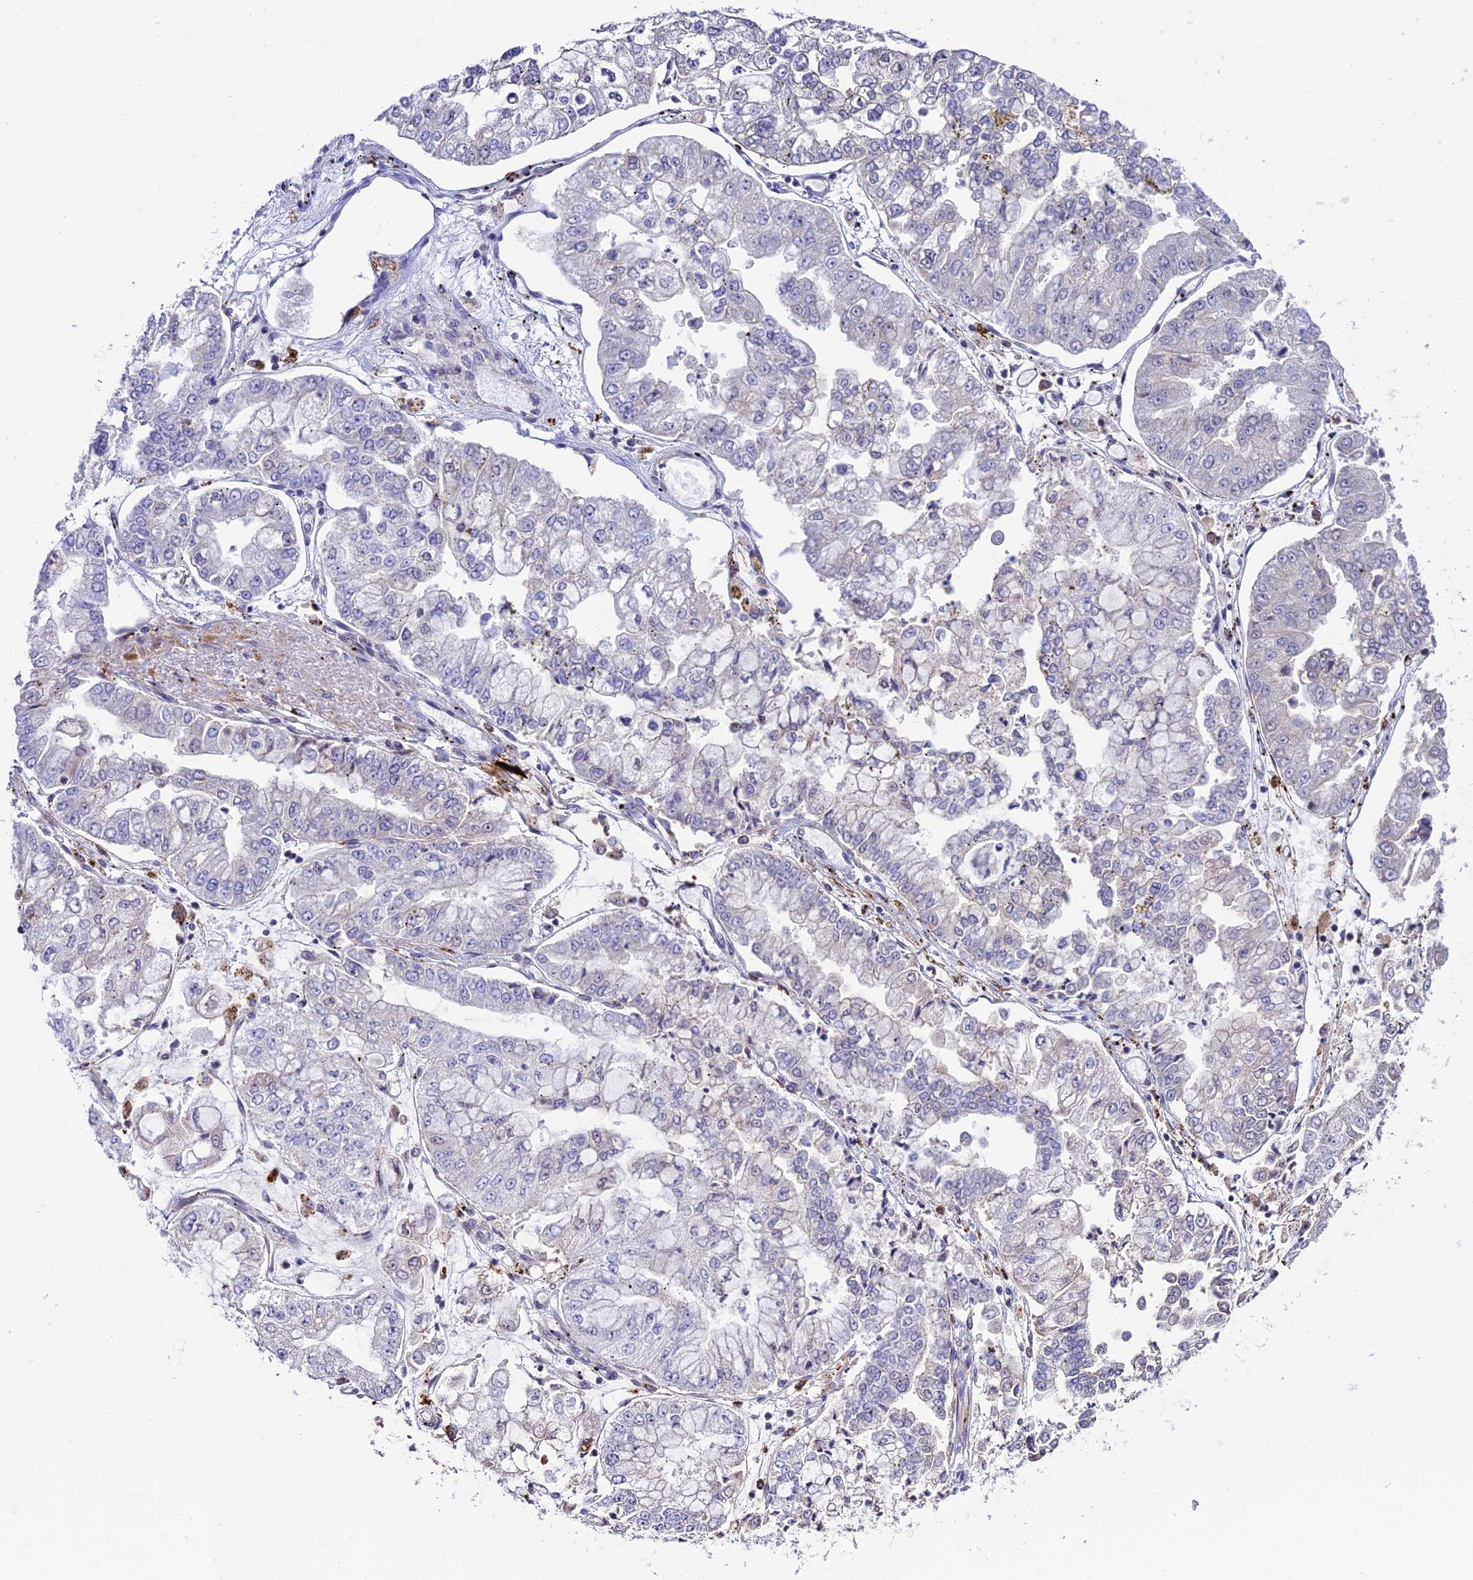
{"staining": {"intensity": "negative", "quantity": "none", "location": "none"}, "tissue": "stomach cancer", "cell_type": "Tumor cells", "image_type": "cancer", "snomed": [{"axis": "morphology", "description": "Adenocarcinoma, NOS"}, {"axis": "topography", "description": "Stomach"}], "caption": "IHC of human stomach cancer (adenocarcinoma) demonstrates no expression in tumor cells. Nuclei are stained in blue.", "gene": "ARHGEF18", "patient": {"sex": "male", "age": 76}}